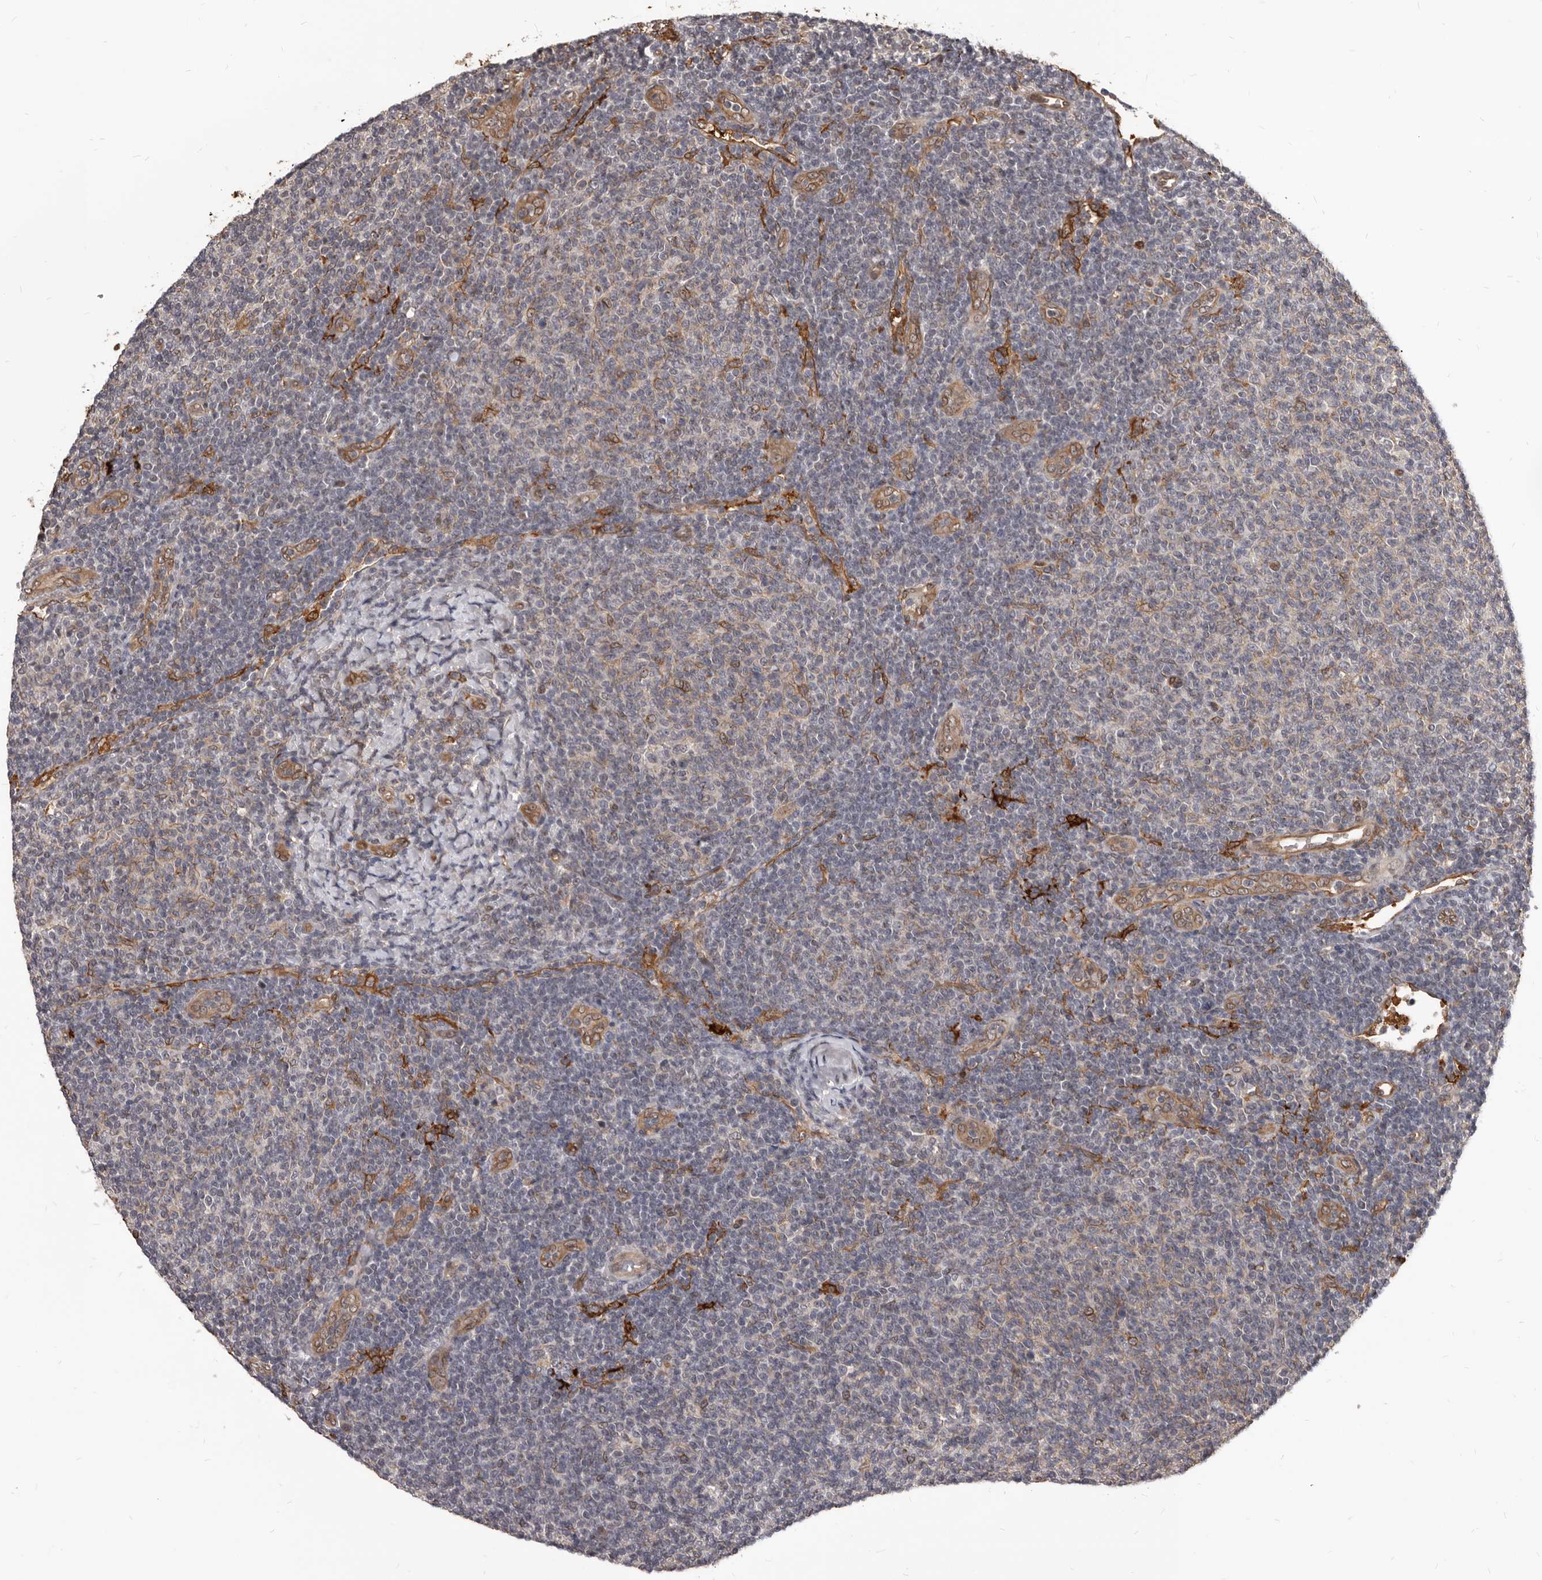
{"staining": {"intensity": "weak", "quantity": "<25%", "location": "cytoplasmic/membranous"}, "tissue": "lymphoma", "cell_type": "Tumor cells", "image_type": "cancer", "snomed": [{"axis": "morphology", "description": "Malignant lymphoma, non-Hodgkin's type, Low grade"}, {"axis": "topography", "description": "Lymph node"}], "caption": "The IHC photomicrograph has no significant positivity in tumor cells of lymphoma tissue.", "gene": "ADAMTS20", "patient": {"sex": "male", "age": 66}}